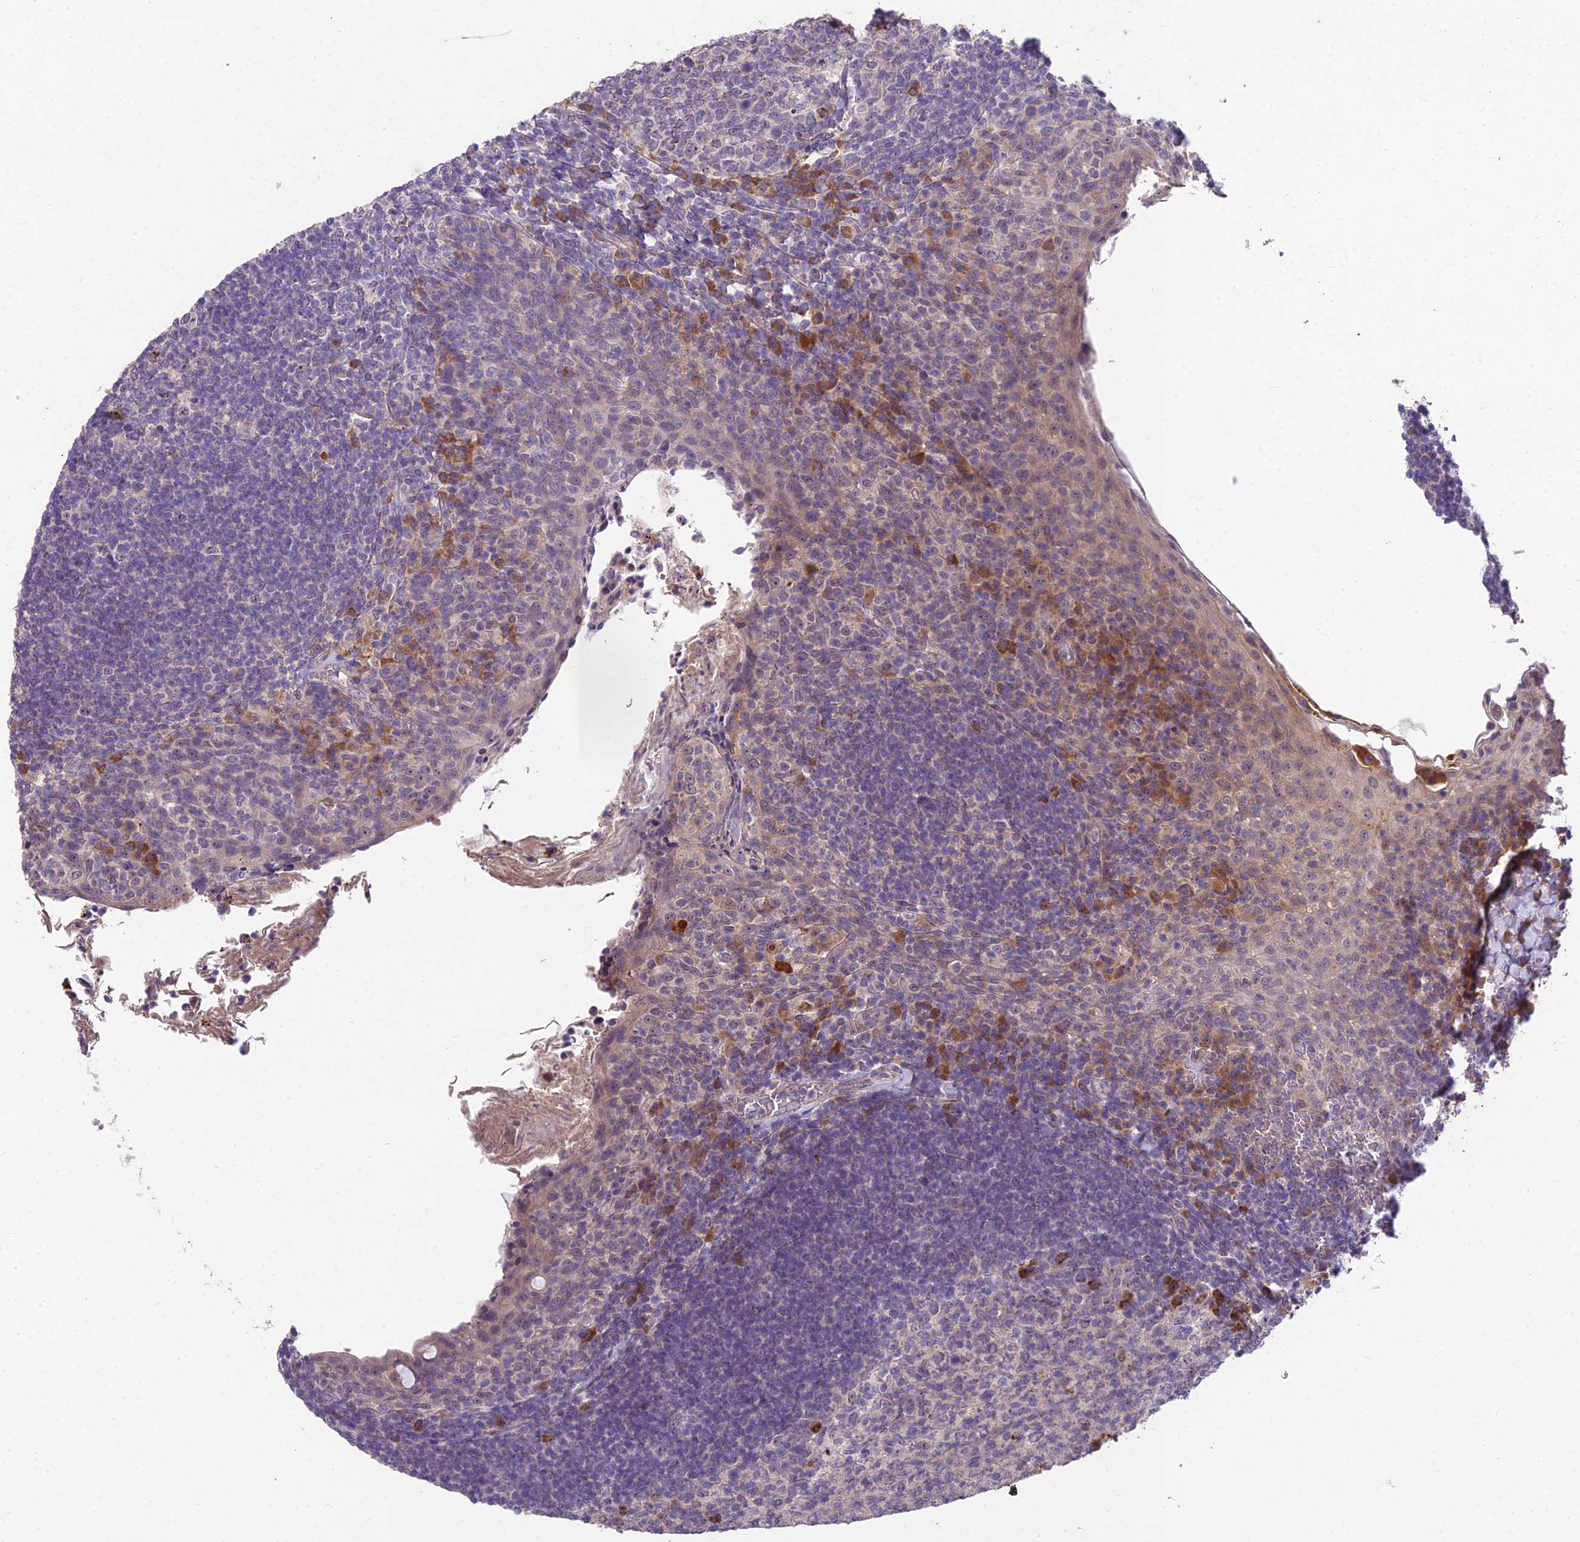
{"staining": {"intensity": "negative", "quantity": "none", "location": "none"}, "tissue": "tonsil", "cell_type": "Germinal center cells", "image_type": "normal", "snomed": [{"axis": "morphology", "description": "Normal tissue, NOS"}, {"axis": "topography", "description": "Tonsil"}], "caption": "Immunohistochemical staining of normal tonsil exhibits no significant positivity in germinal center cells. Brightfield microscopy of IHC stained with DAB (3,3'-diaminobenzidine) (brown) and hematoxylin (blue), captured at high magnification.", "gene": "ZNF333", "patient": {"sex": "female", "age": 10}}